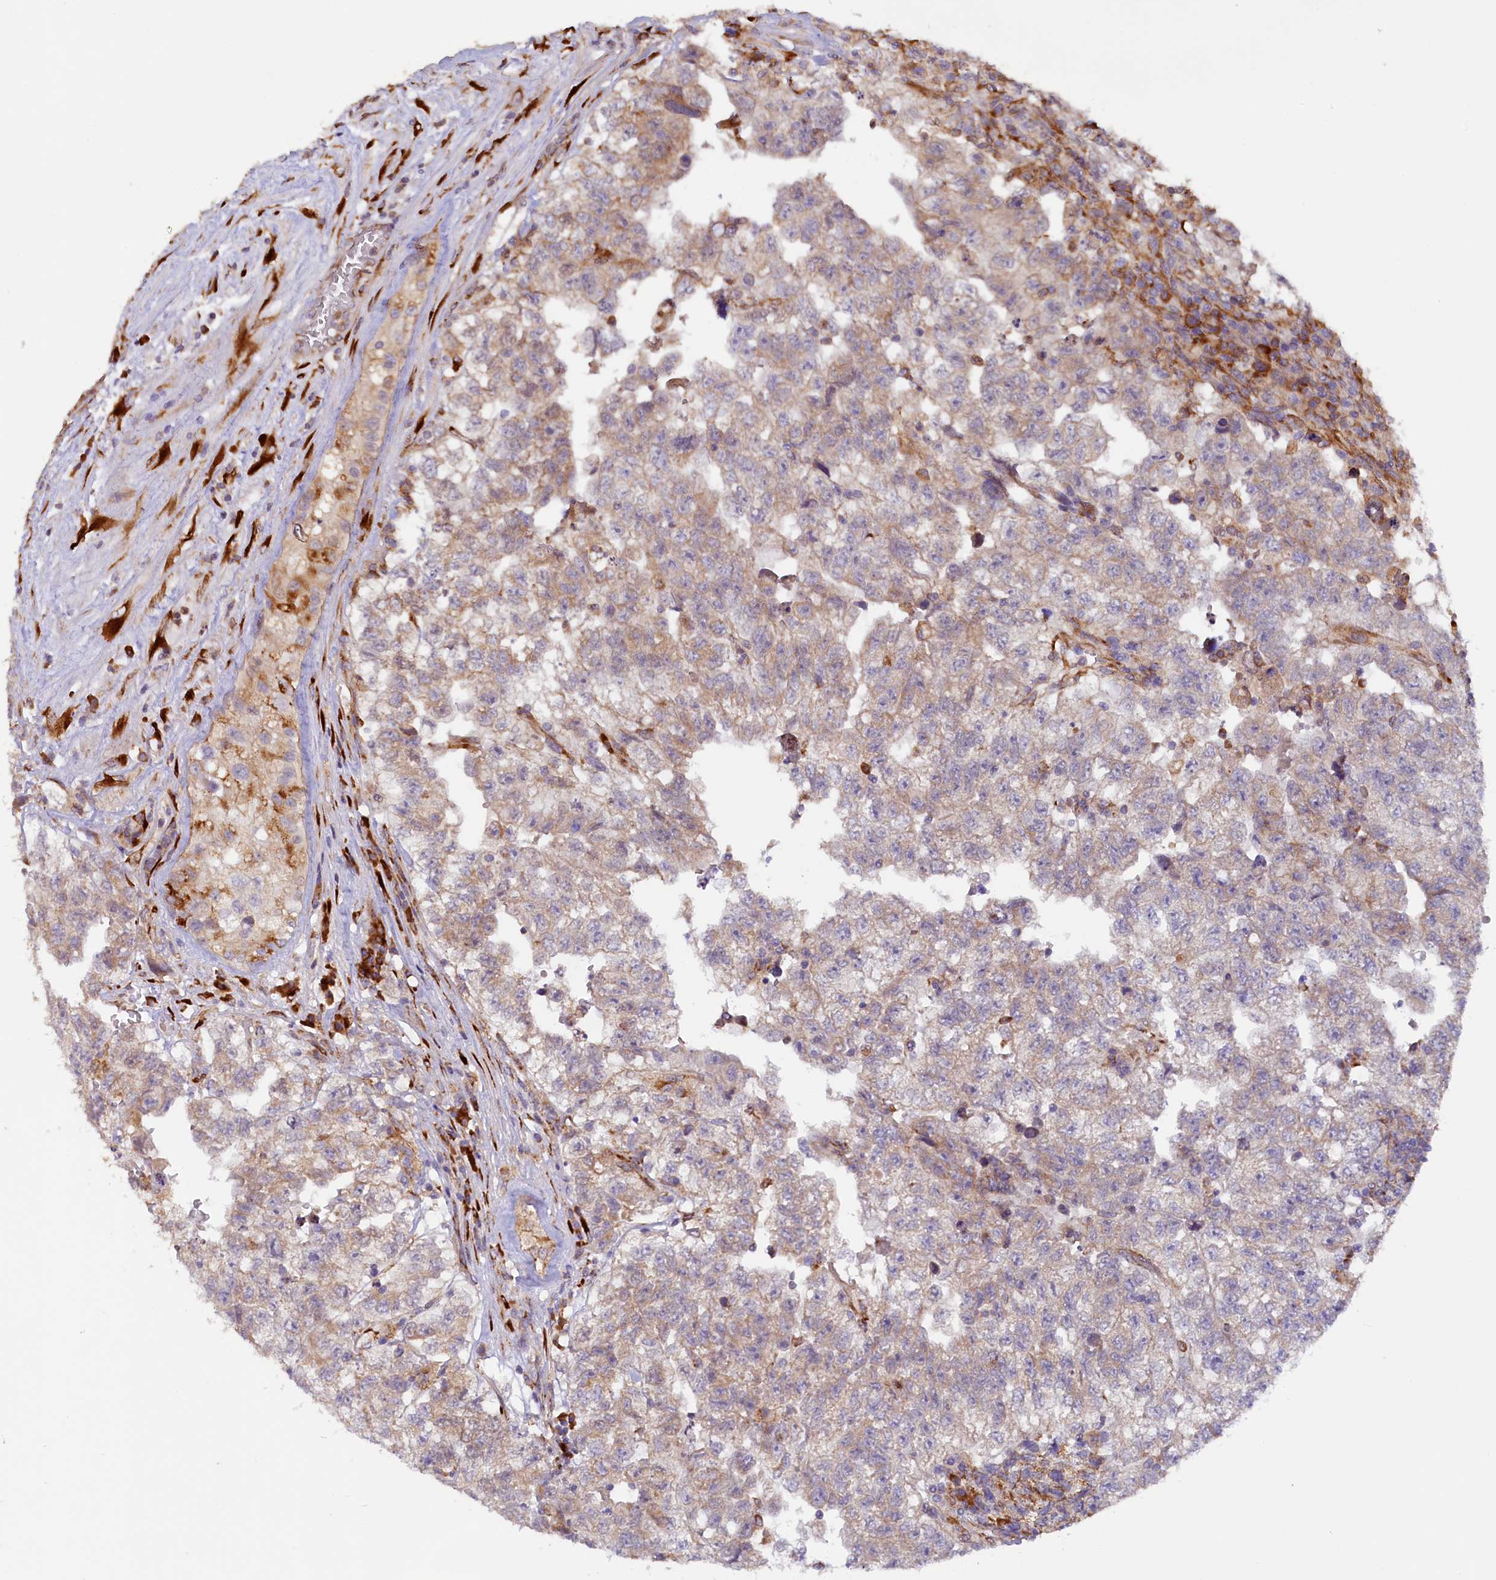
{"staining": {"intensity": "weak", "quantity": ">75%", "location": "cytoplasmic/membranous"}, "tissue": "testis cancer", "cell_type": "Tumor cells", "image_type": "cancer", "snomed": [{"axis": "morphology", "description": "Carcinoma, Embryonal, NOS"}, {"axis": "topography", "description": "Testis"}], "caption": "DAB immunohistochemical staining of testis cancer shows weak cytoplasmic/membranous protein expression in approximately >75% of tumor cells.", "gene": "SSC5D", "patient": {"sex": "male", "age": 36}}